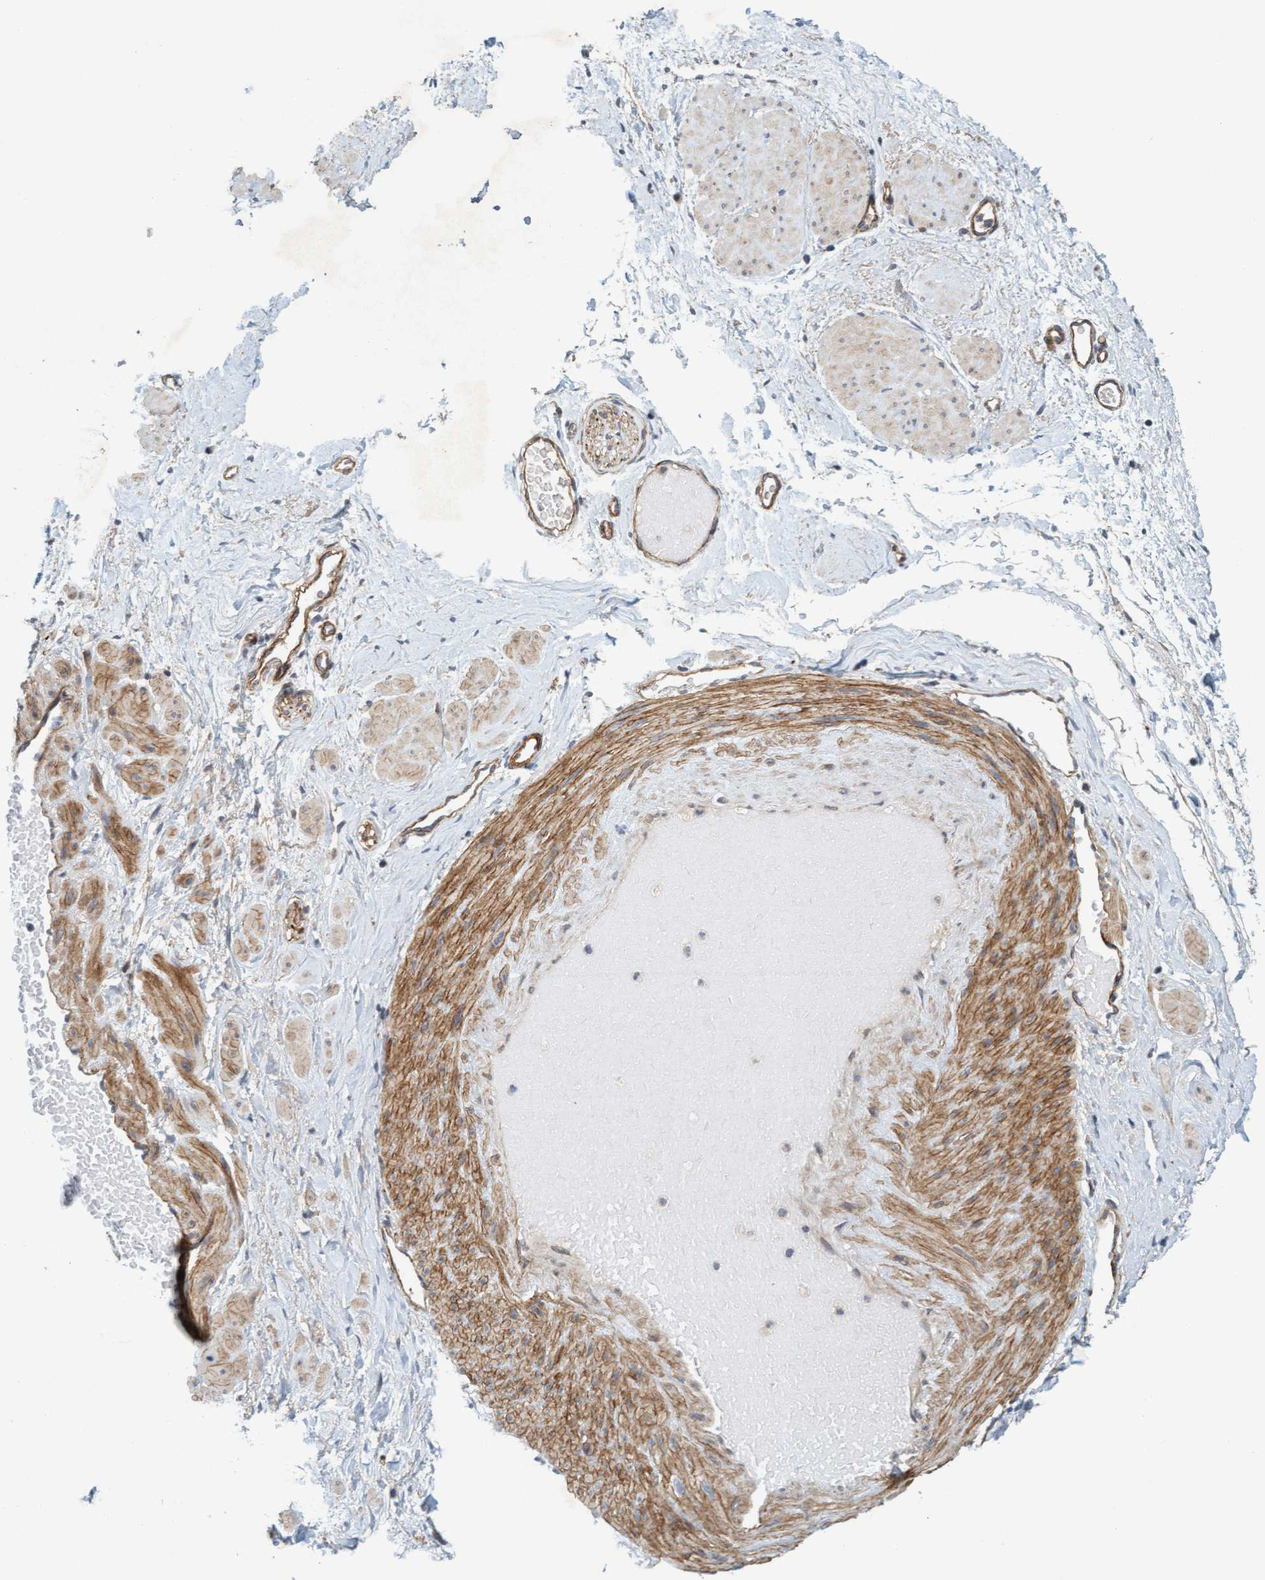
{"staining": {"intensity": "weak", "quantity": ">75%", "location": "cytoplasmic/membranous"}, "tissue": "adipose tissue", "cell_type": "Adipocytes", "image_type": "normal", "snomed": [{"axis": "morphology", "description": "Normal tissue, NOS"}, {"axis": "topography", "description": "Soft tissue"}], "caption": "The photomicrograph shows immunohistochemical staining of benign adipose tissue. There is weak cytoplasmic/membranous positivity is present in approximately >75% of adipocytes.", "gene": "TSTD2", "patient": {"sex": "male", "age": 72}}